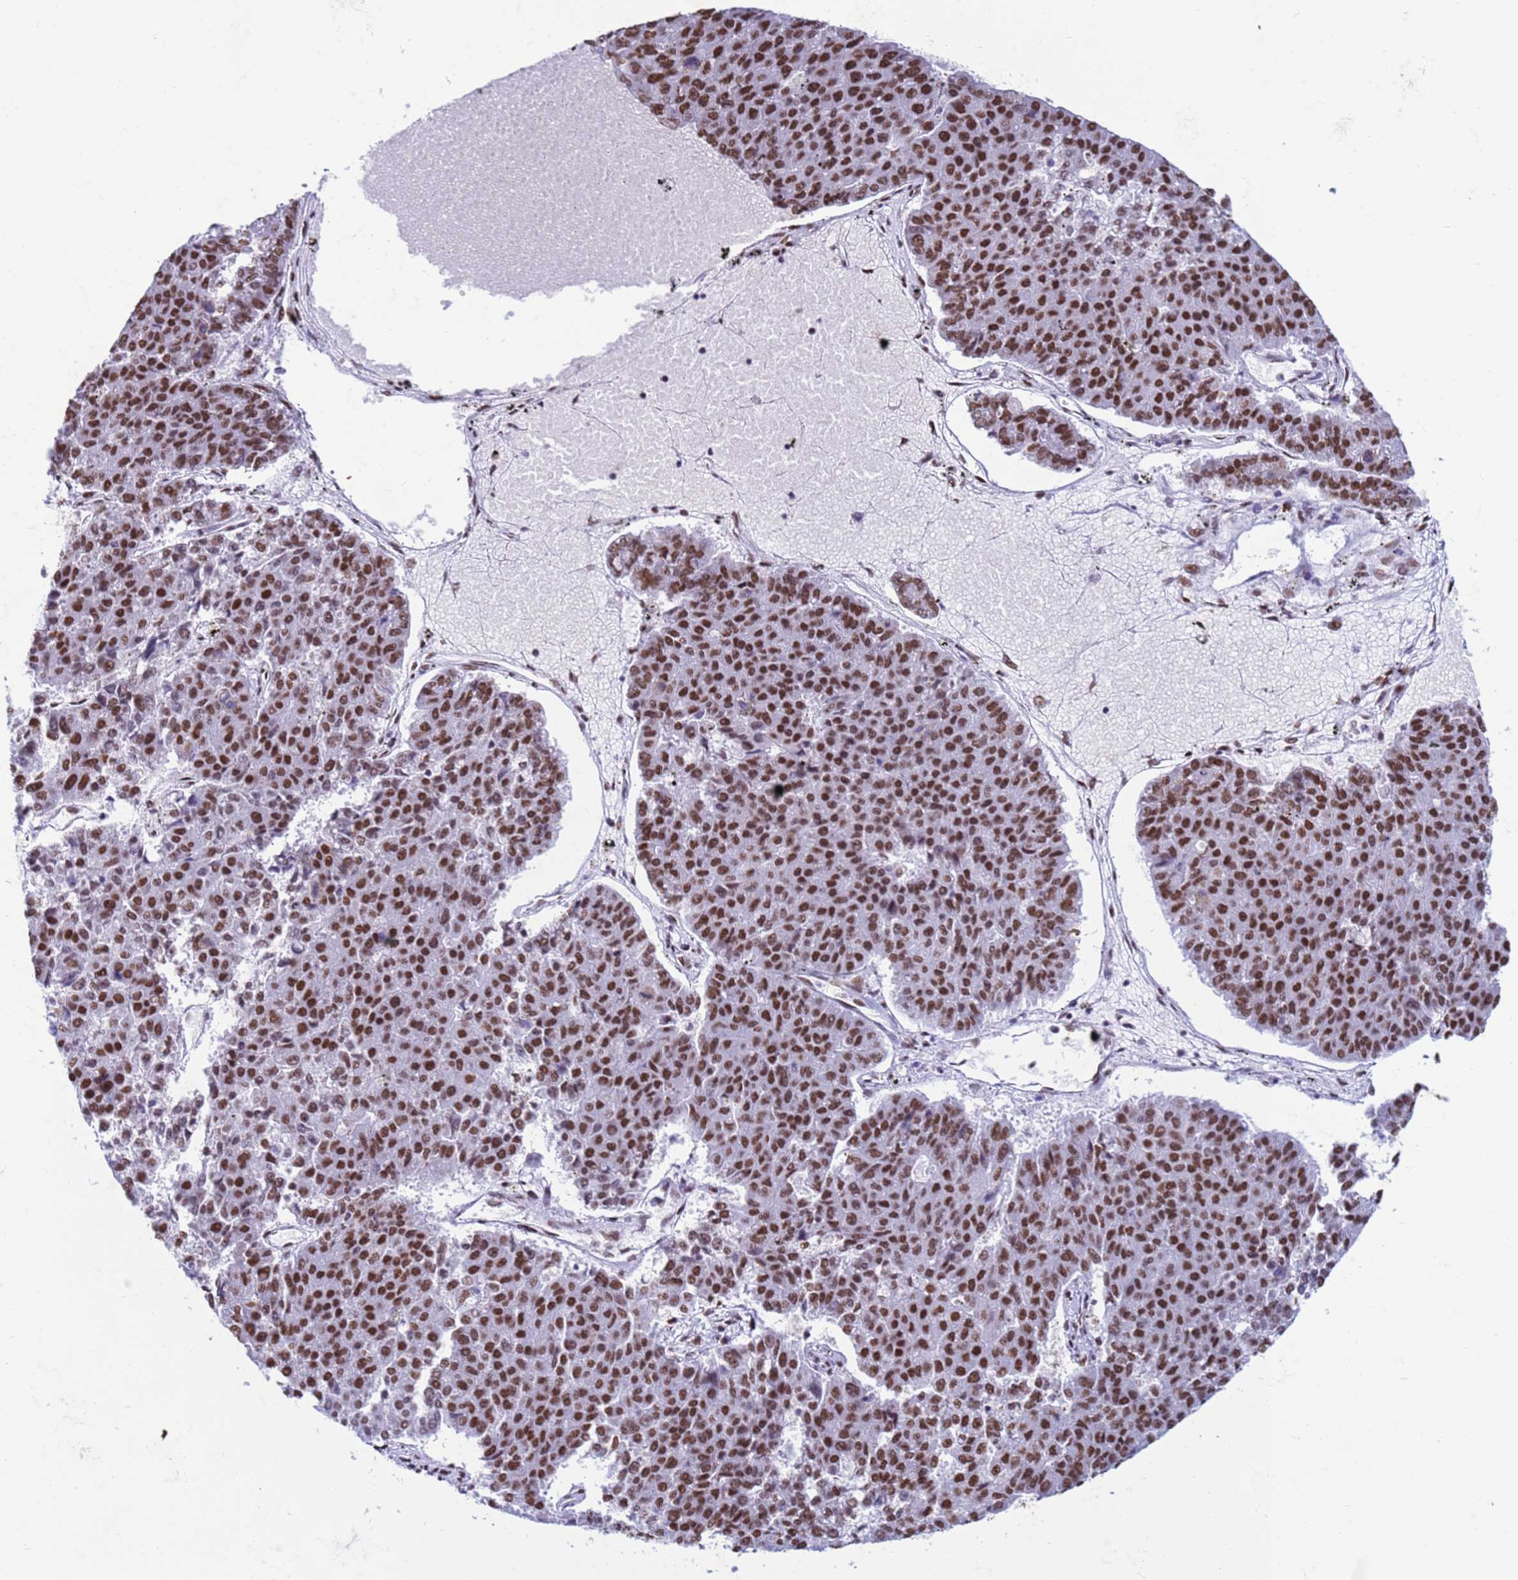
{"staining": {"intensity": "strong", "quantity": ">75%", "location": "nuclear"}, "tissue": "pancreatic cancer", "cell_type": "Tumor cells", "image_type": "cancer", "snomed": [{"axis": "morphology", "description": "Adenocarcinoma, NOS"}, {"axis": "topography", "description": "Pancreas"}], "caption": "Protein expression analysis of pancreatic cancer shows strong nuclear expression in about >75% of tumor cells. (IHC, brightfield microscopy, high magnification).", "gene": "FAM170B", "patient": {"sex": "male", "age": 50}}